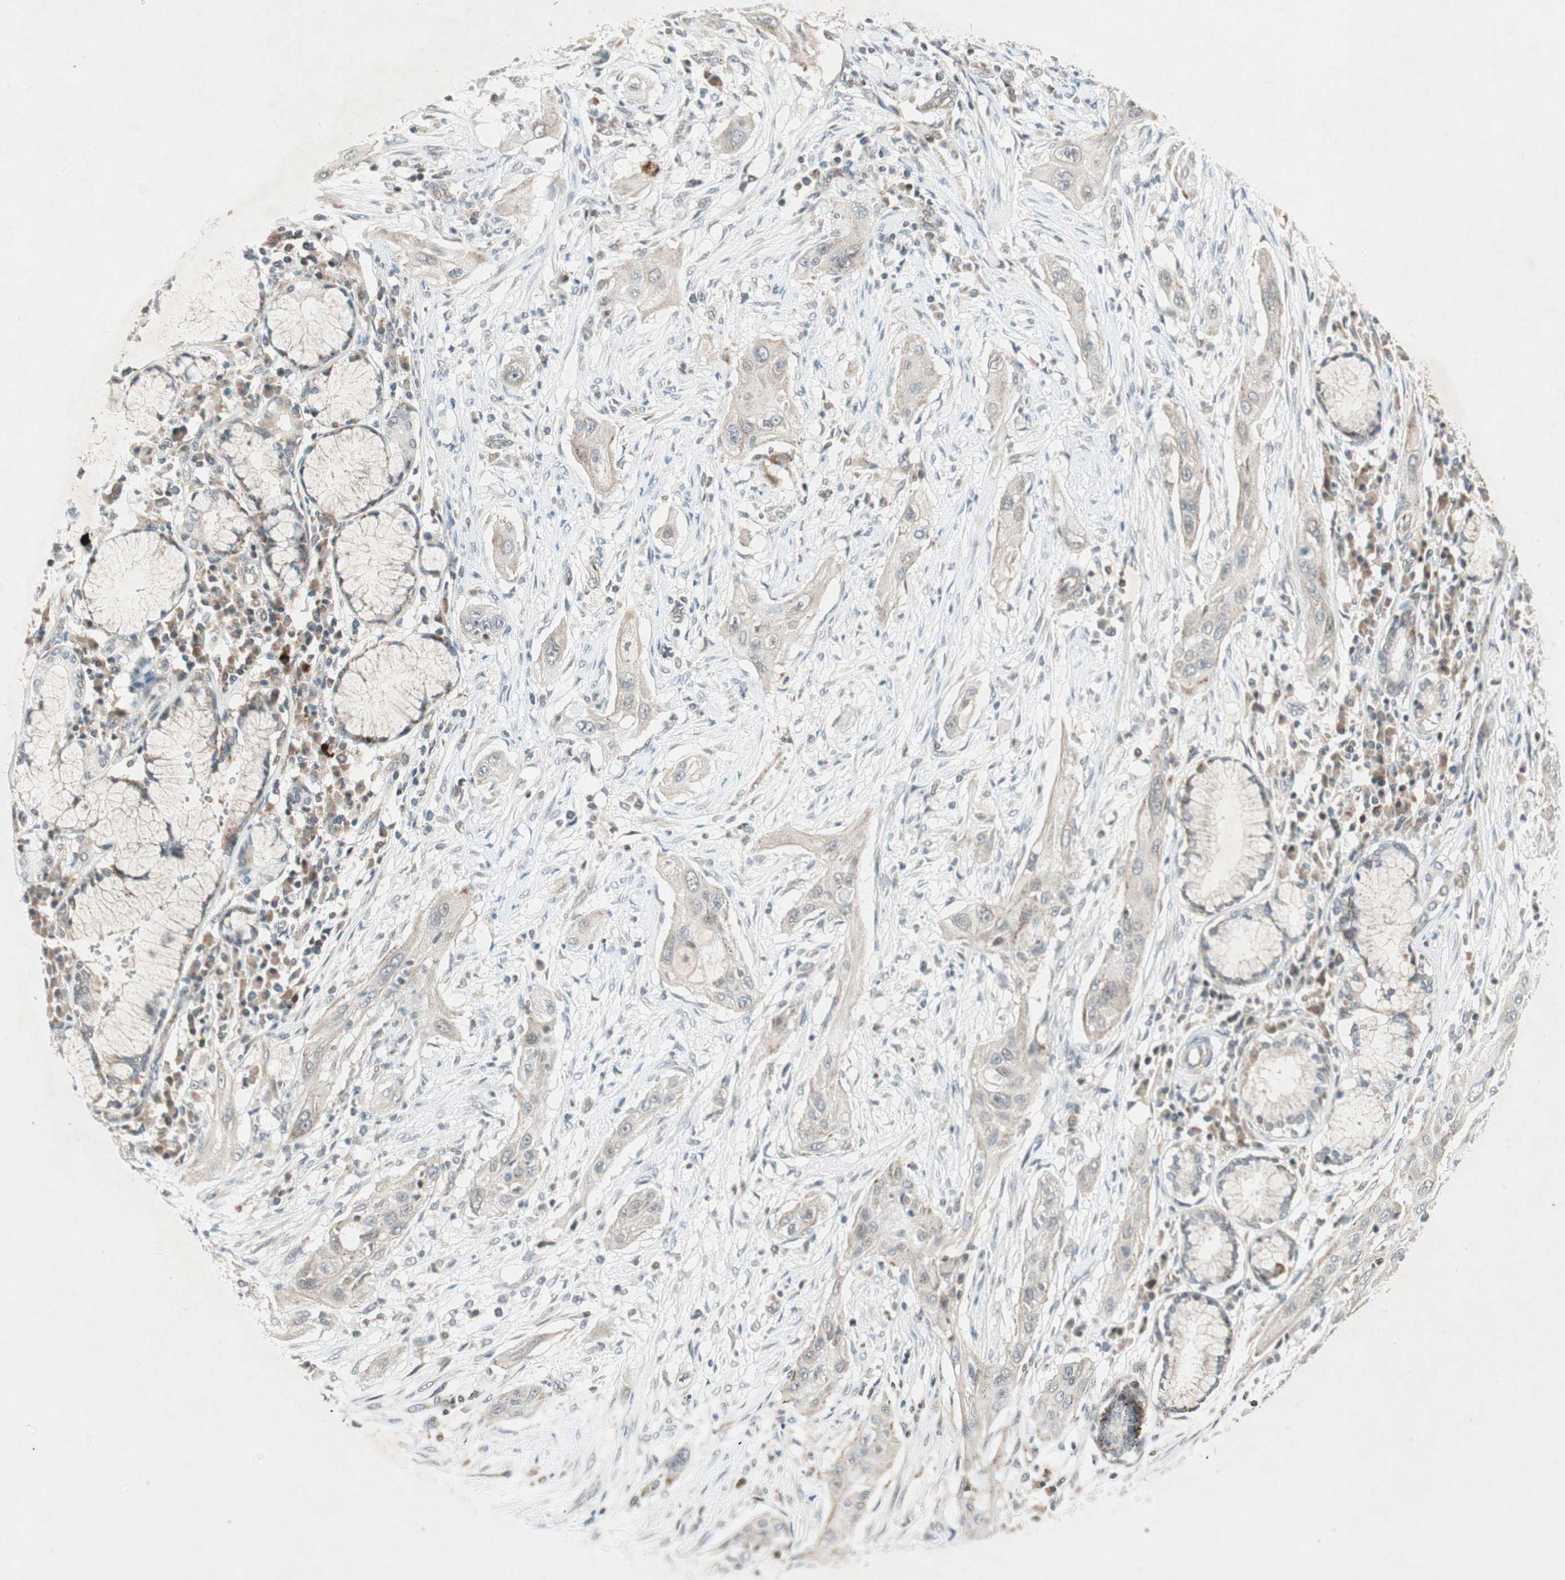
{"staining": {"intensity": "weak", "quantity": "25%-75%", "location": "cytoplasmic/membranous"}, "tissue": "lung cancer", "cell_type": "Tumor cells", "image_type": "cancer", "snomed": [{"axis": "morphology", "description": "Squamous cell carcinoma, NOS"}, {"axis": "topography", "description": "Lung"}], "caption": "Weak cytoplasmic/membranous expression is present in approximately 25%-75% of tumor cells in lung cancer (squamous cell carcinoma).", "gene": "USP2", "patient": {"sex": "female", "age": 47}}